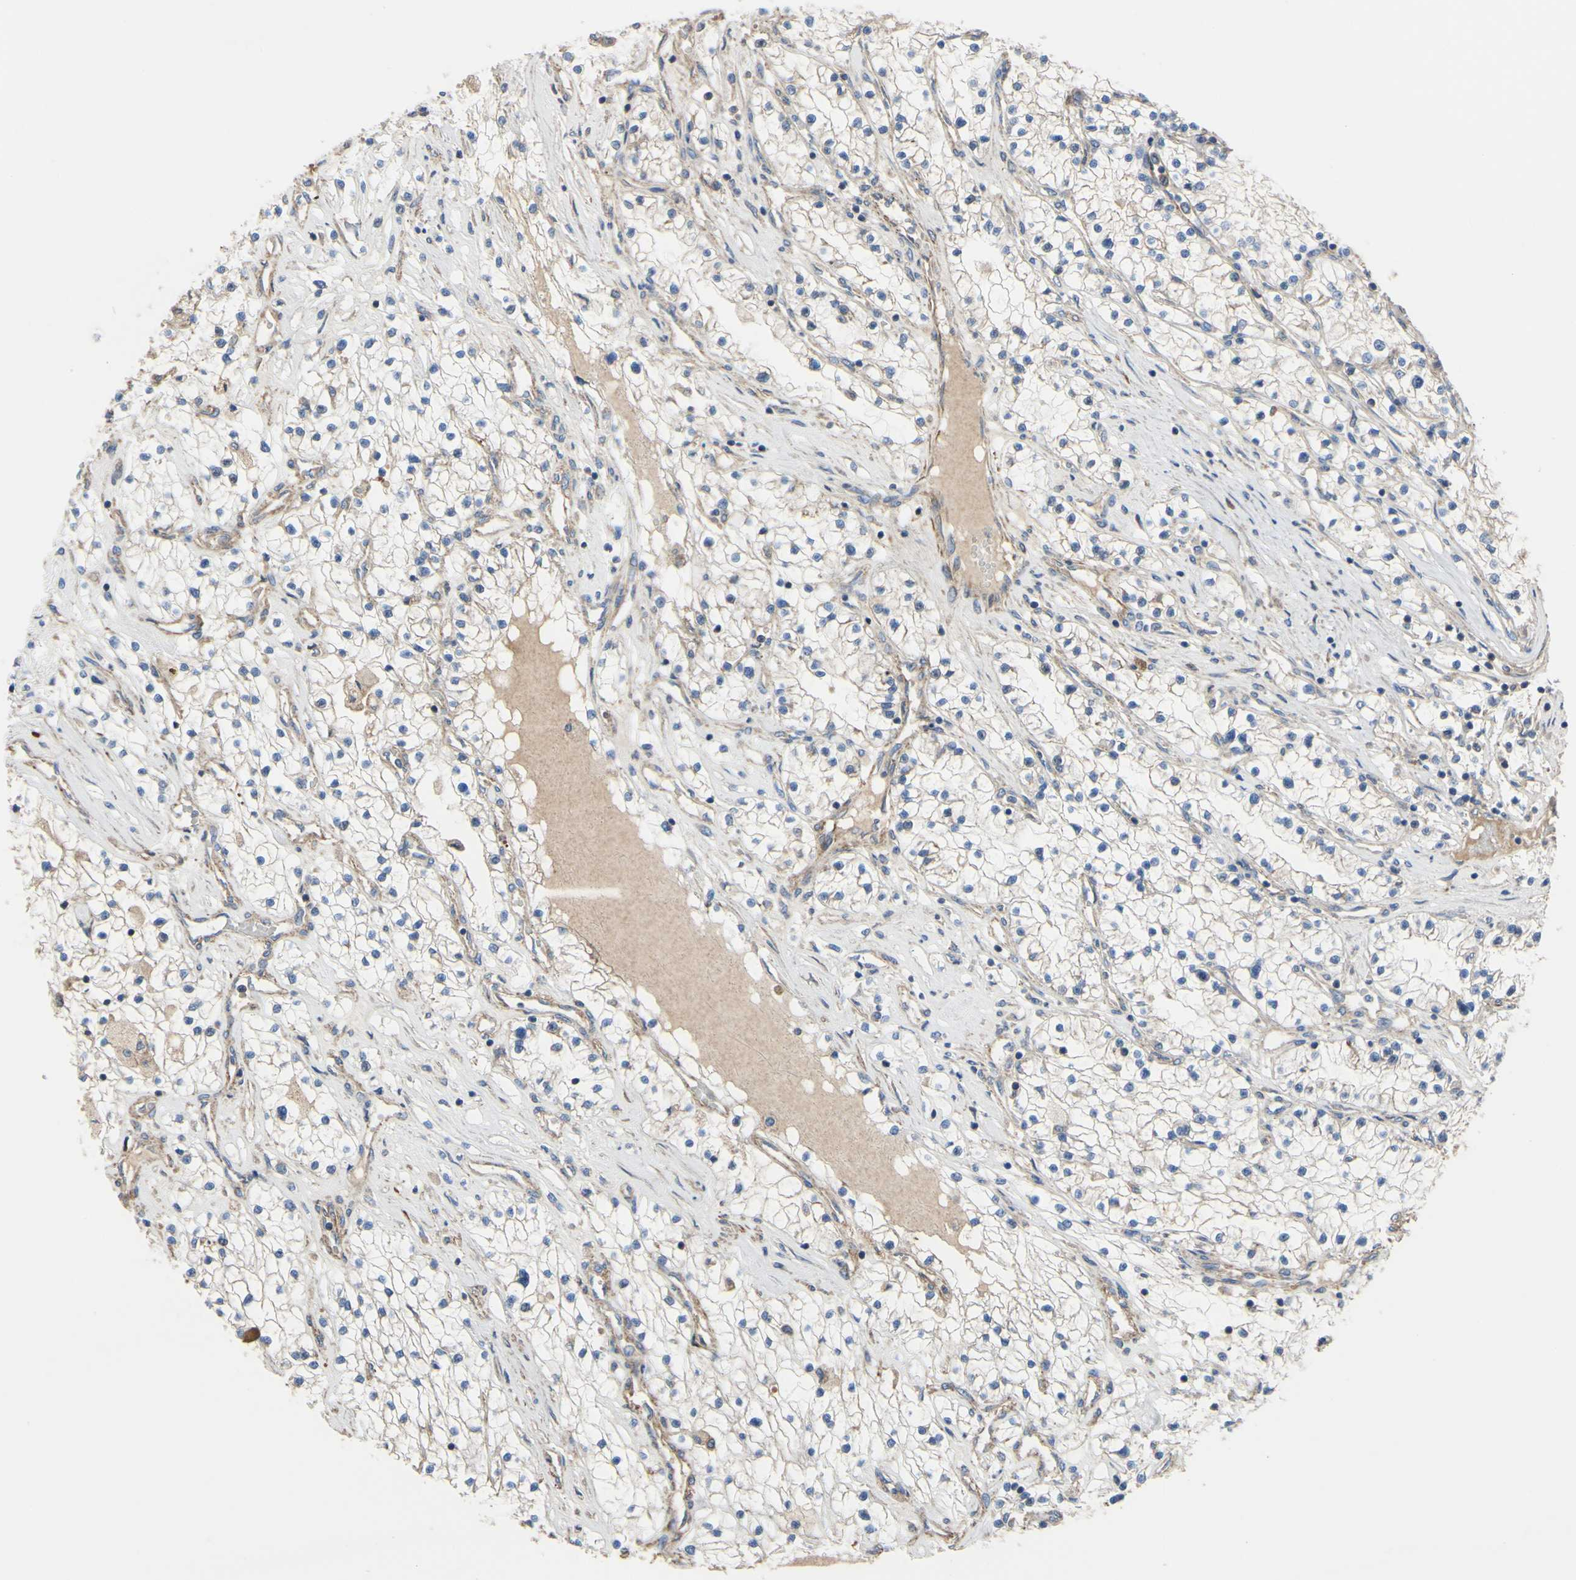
{"staining": {"intensity": "weak", "quantity": "25%-75%", "location": "cytoplasmic/membranous"}, "tissue": "renal cancer", "cell_type": "Tumor cells", "image_type": "cancer", "snomed": [{"axis": "morphology", "description": "Adenocarcinoma, NOS"}, {"axis": "topography", "description": "Kidney"}], "caption": "Protein staining by IHC demonstrates weak cytoplasmic/membranous positivity in approximately 25%-75% of tumor cells in adenocarcinoma (renal). Ihc stains the protein of interest in brown and the nuclei are stained blue.", "gene": "BECN1", "patient": {"sex": "male", "age": 68}}